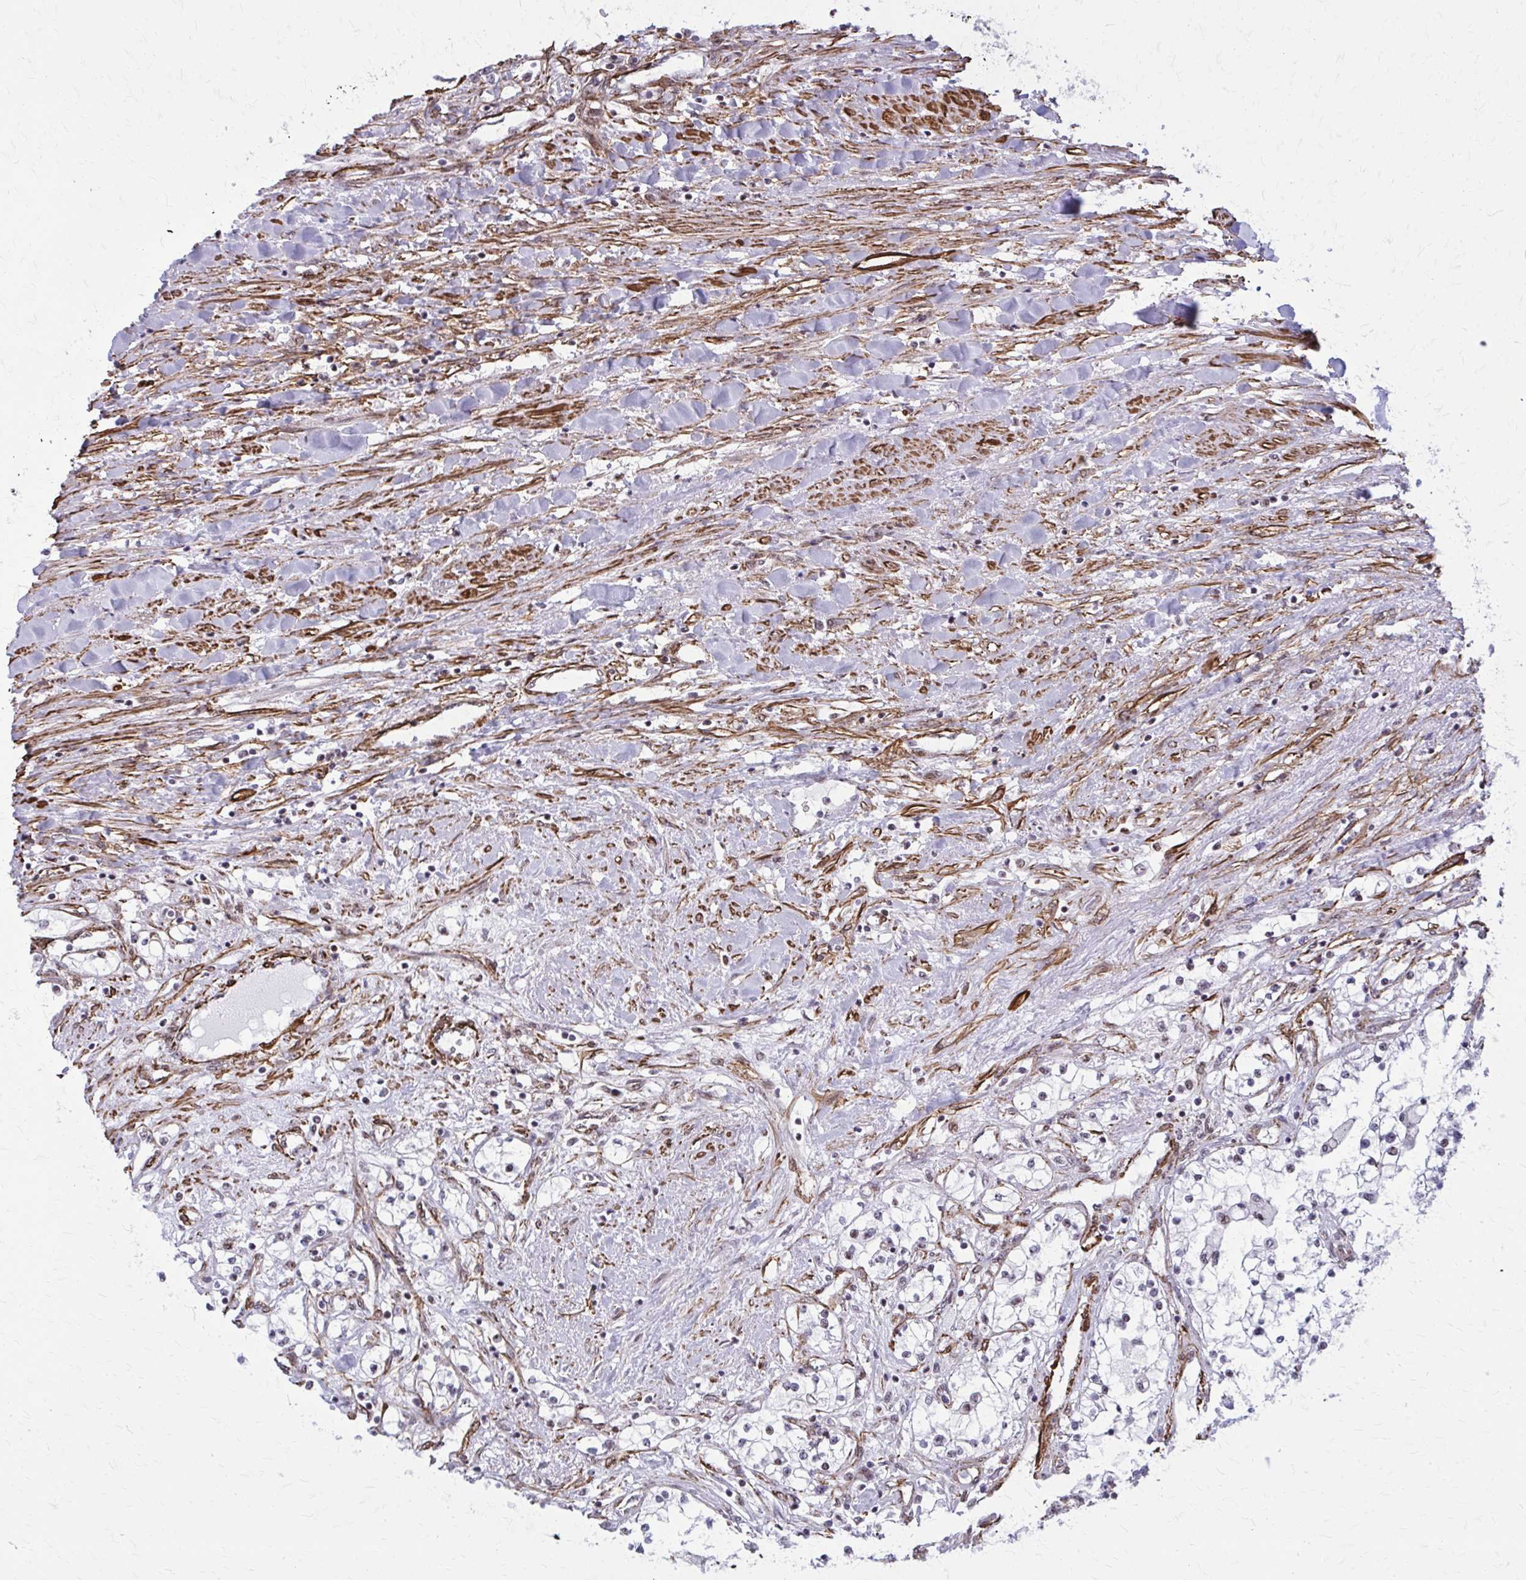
{"staining": {"intensity": "negative", "quantity": "none", "location": "none"}, "tissue": "renal cancer", "cell_type": "Tumor cells", "image_type": "cancer", "snomed": [{"axis": "morphology", "description": "Adenocarcinoma, NOS"}, {"axis": "topography", "description": "Kidney"}], "caption": "DAB immunohistochemical staining of human adenocarcinoma (renal) reveals no significant positivity in tumor cells. (DAB (3,3'-diaminobenzidine) immunohistochemistry (IHC) with hematoxylin counter stain).", "gene": "NRBF2", "patient": {"sex": "male", "age": 68}}